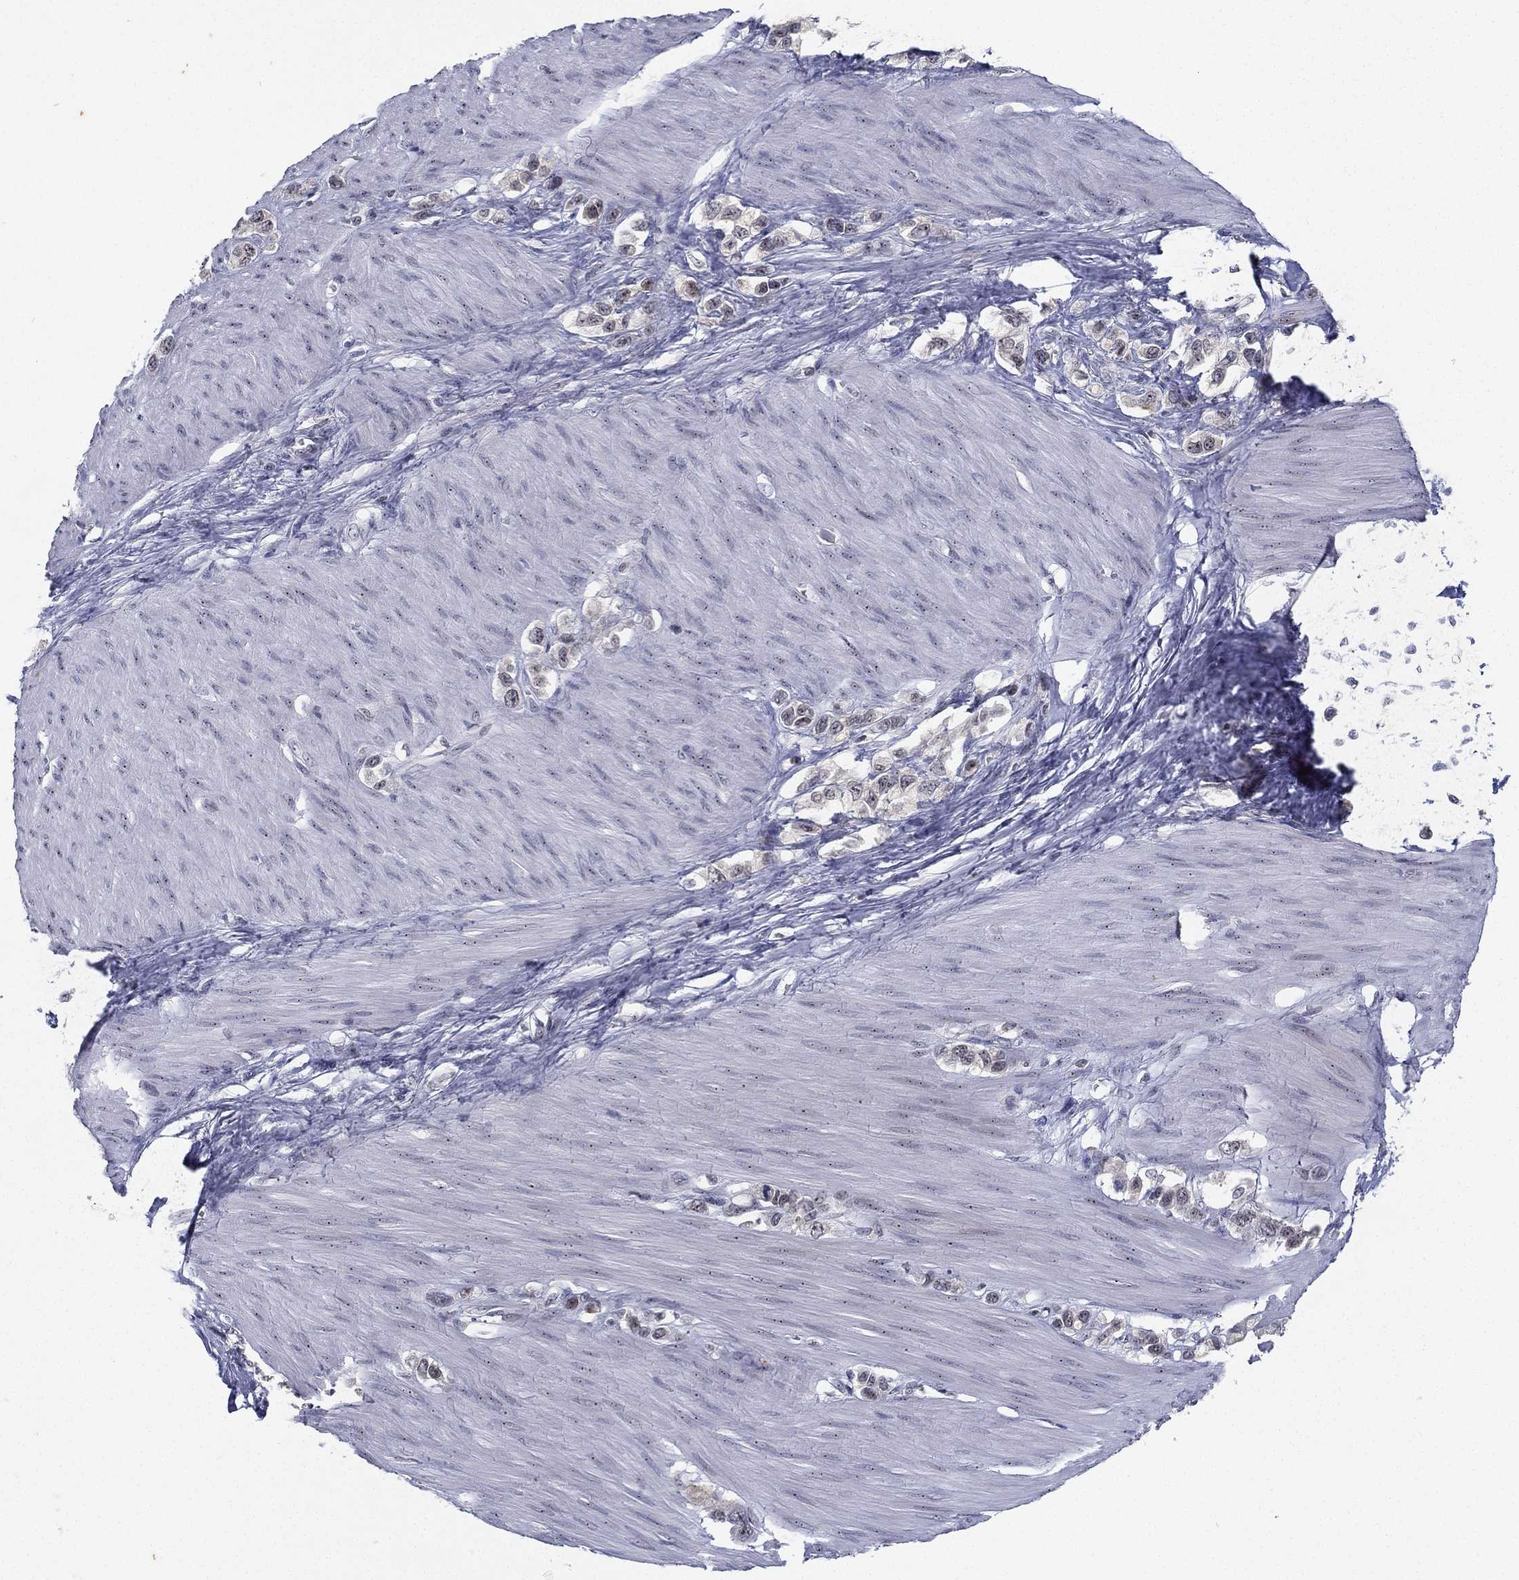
{"staining": {"intensity": "negative", "quantity": "none", "location": "none"}, "tissue": "stomach cancer", "cell_type": "Tumor cells", "image_type": "cancer", "snomed": [{"axis": "morphology", "description": "Normal tissue, NOS"}, {"axis": "morphology", "description": "Adenocarcinoma, NOS"}, {"axis": "morphology", "description": "Adenocarcinoma, High grade"}, {"axis": "topography", "description": "Stomach, upper"}, {"axis": "topography", "description": "Stomach"}], "caption": "Tumor cells show no significant protein staining in adenocarcinoma (stomach).", "gene": "MS4A8", "patient": {"sex": "female", "age": 65}}